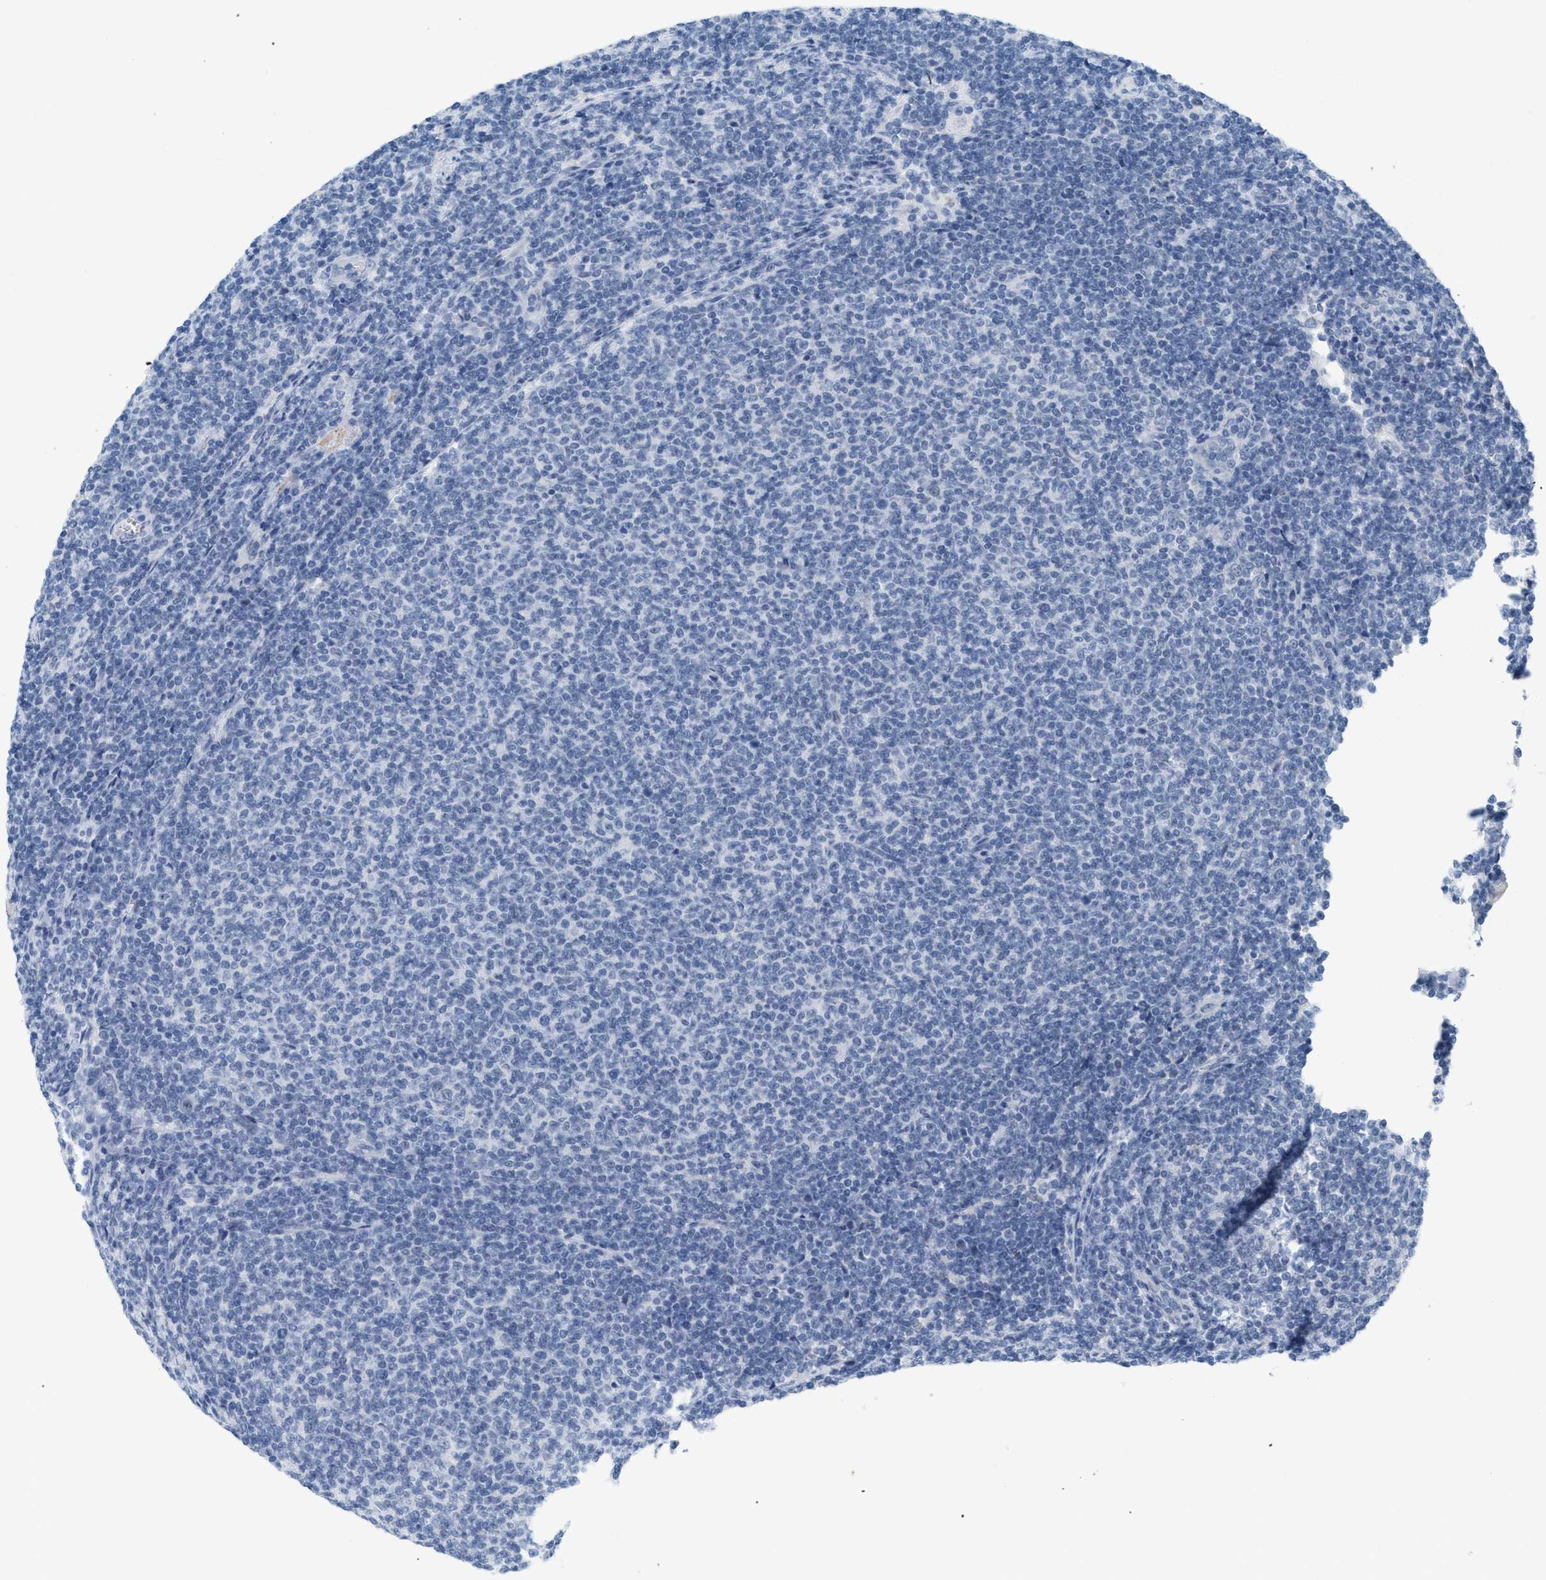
{"staining": {"intensity": "negative", "quantity": "none", "location": "none"}, "tissue": "lymphoma", "cell_type": "Tumor cells", "image_type": "cancer", "snomed": [{"axis": "morphology", "description": "Malignant lymphoma, non-Hodgkin's type, Low grade"}, {"axis": "topography", "description": "Lymph node"}], "caption": "Immunohistochemistry (IHC) micrograph of neoplastic tissue: human lymphoma stained with DAB exhibits no significant protein expression in tumor cells. (Immunohistochemistry, brightfield microscopy, high magnification).", "gene": "TASOR", "patient": {"sex": "male", "age": 66}}